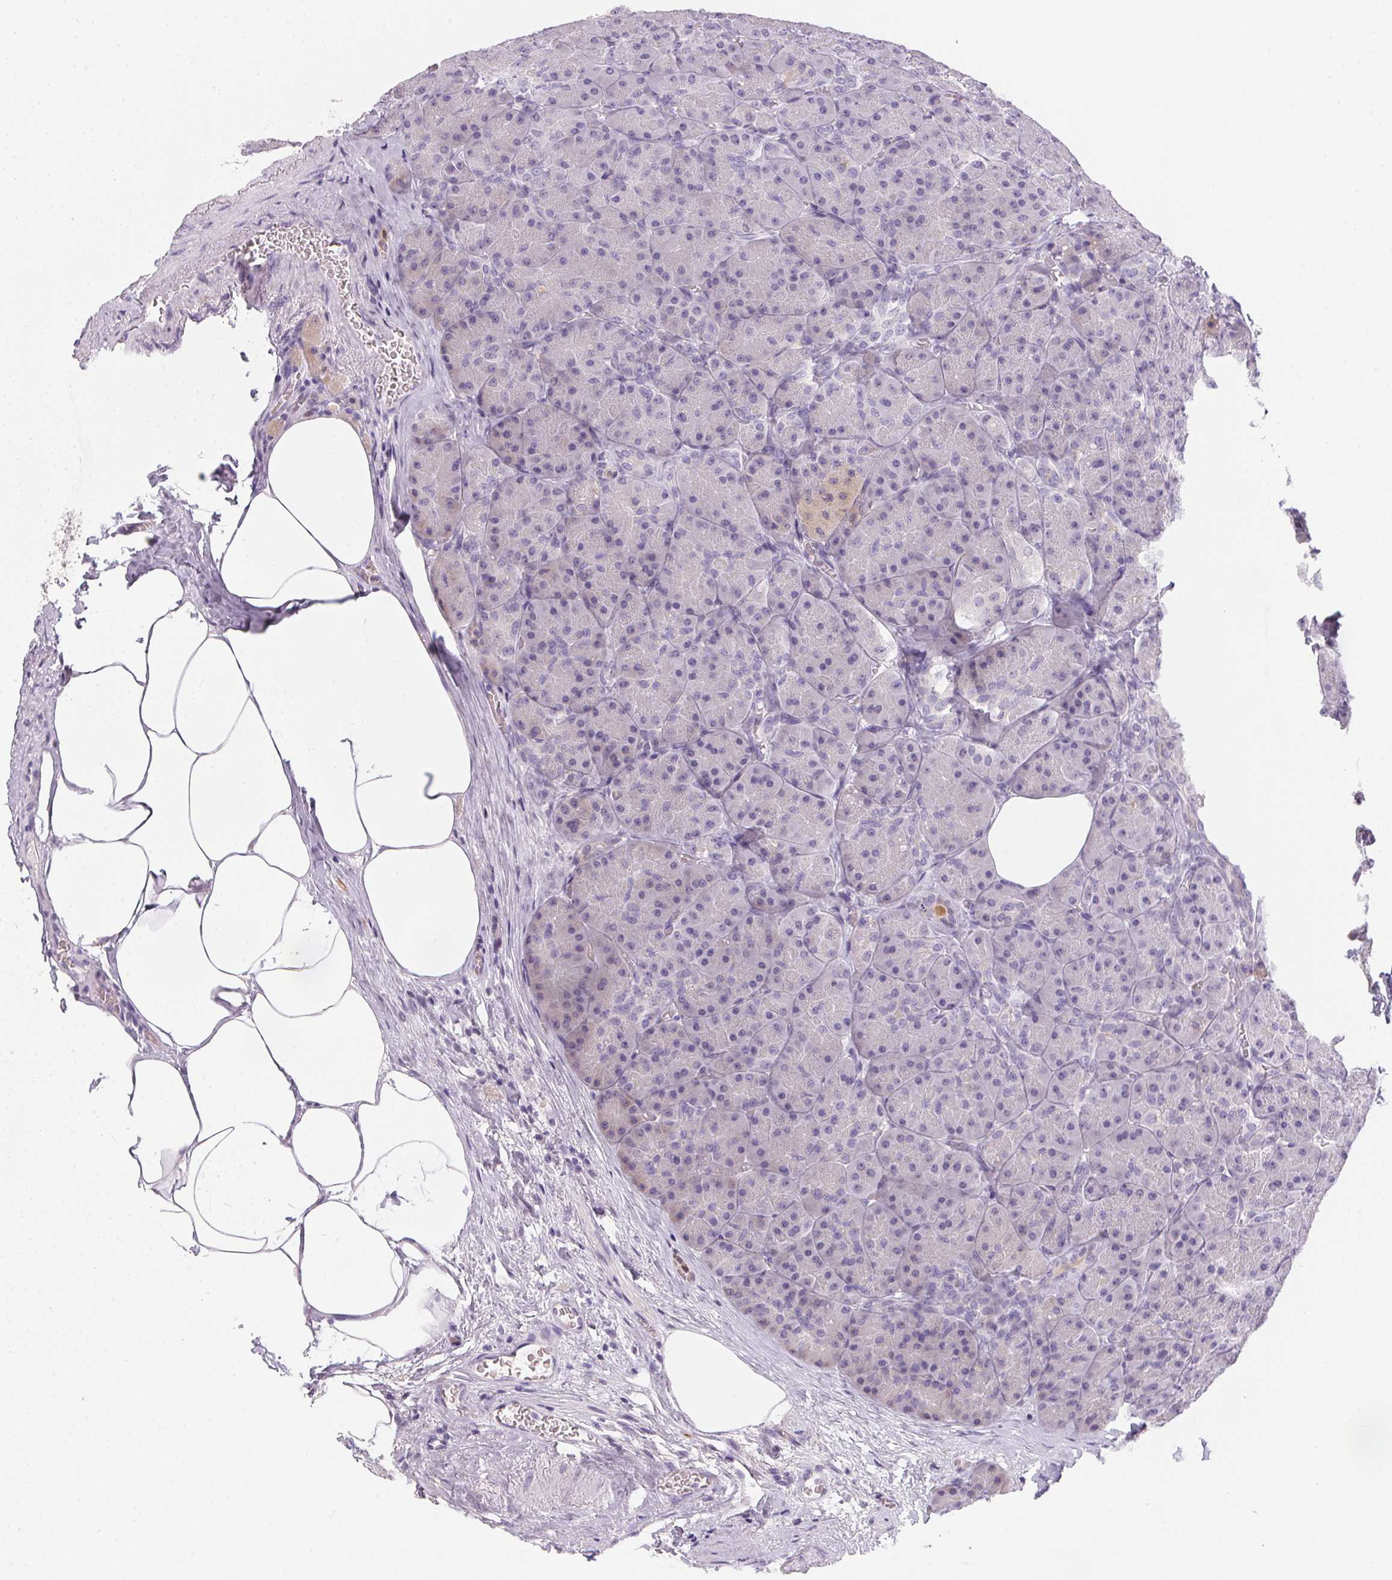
{"staining": {"intensity": "weak", "quantity": "<25%", "location": "cytoplasmic/membranous"}, "tissue": "pancreas", "cell_type": "Exocrine glandular cells", "image_type": "normal", "snomed": [{"axis": "morphology", "description": "Normal tissue, NOS"}, {"axis": "topography", "description": "Pancreas"}], "caption": "A high-resolution image shows IHC staining of benign pancreas, which reveals no significant positivity in exocrine glandular cells. (DAB IHC with hematoxylin counter stain).", "gene": "ECPAS", "patient": {"sex": "male", "age": 57}}